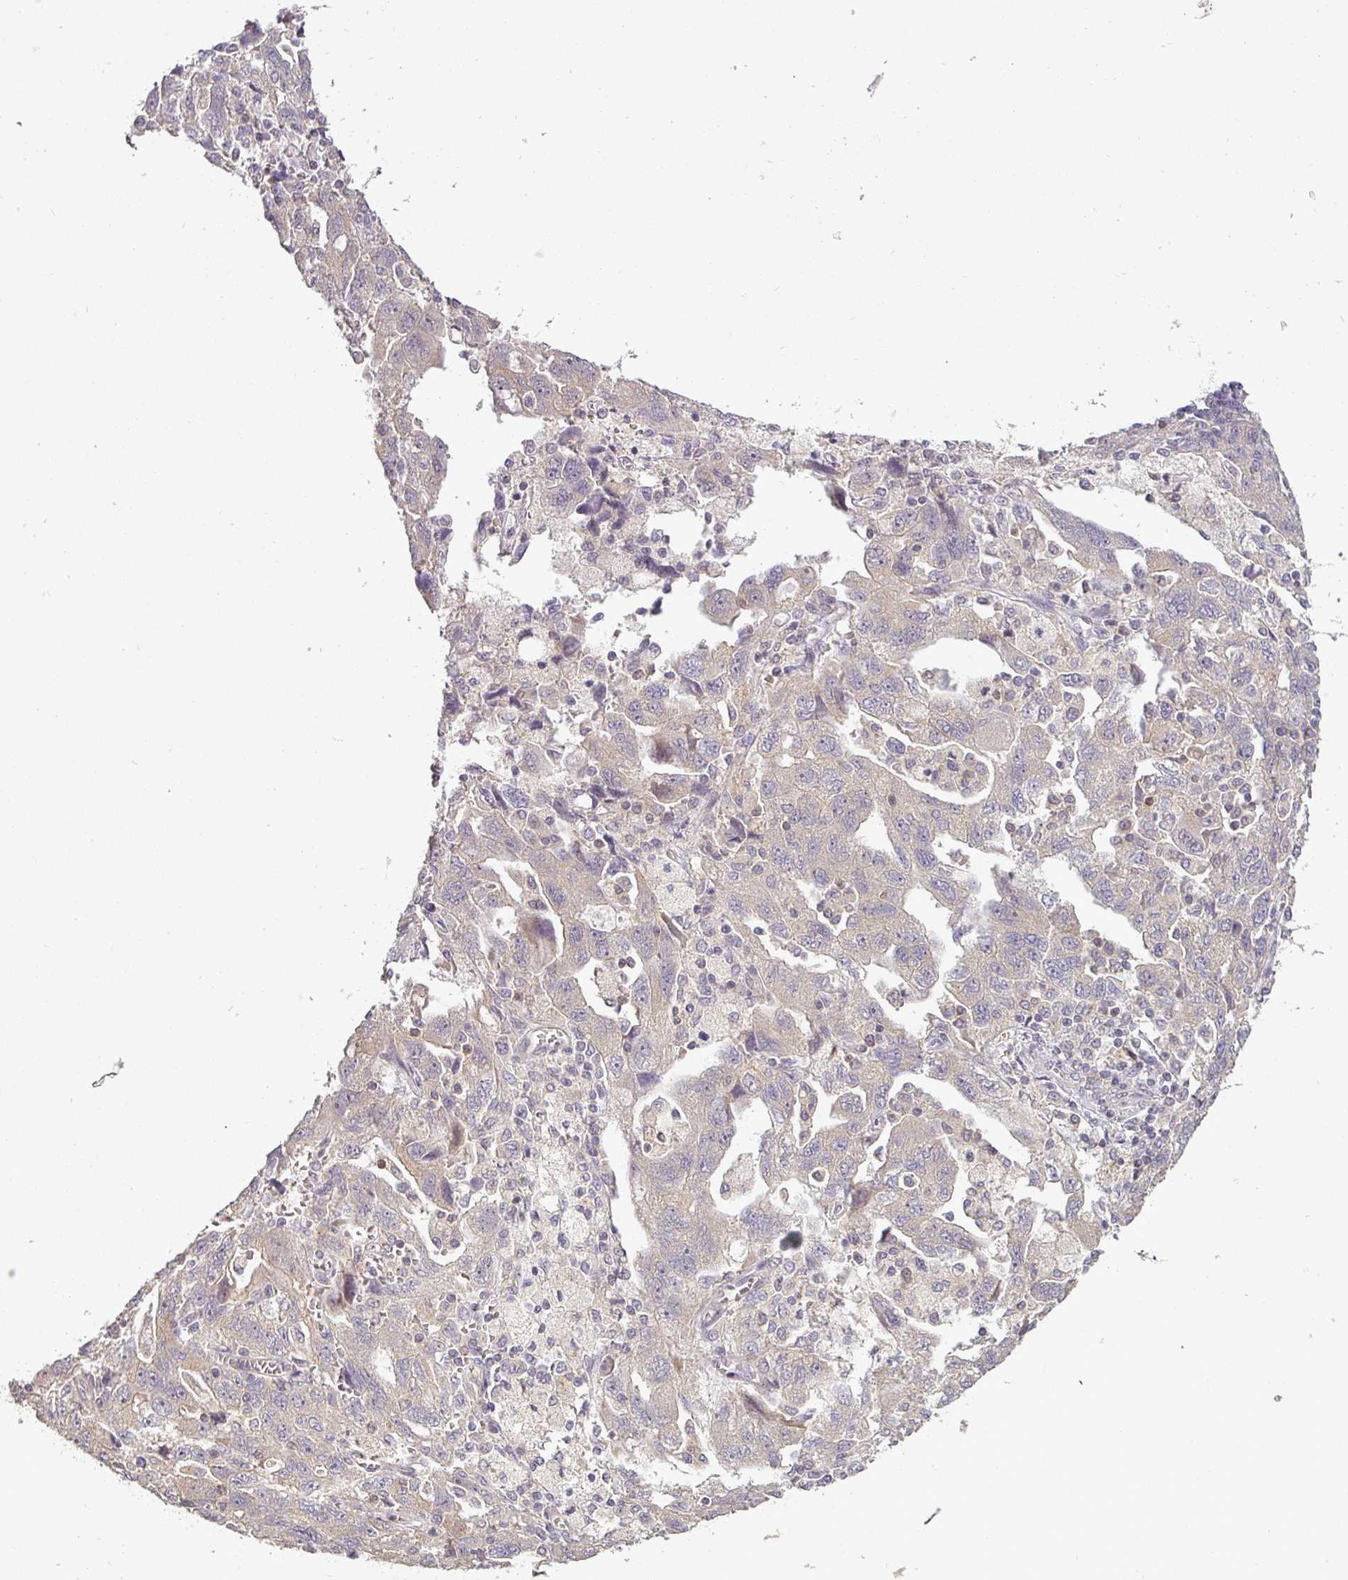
{"staining": {"intensity": "negative", "quantity": "none", "location": "none"}, "tissue": "ovarian cancer", "cell_type": "Tumor cells", "image_type": "cancer", "snomed": [{"axis": "morphology", "description": "Carcinoma, NOS"}, {"axis": "morphology", "description": "Cystadenocarcinoma, serous, NOS"}, {"axis": "topography", "description": "Ovary"}], "caption": "High power microscopy image of an immunohistochemistry (IHC) histopathology image of carcinoma (ovarian), revealing no significant staining in tumor cells. Brightfield microscopy of IHC stained with DAB (3,3'-diaminobenzidine) (brown) and hematoxylin (blue), captured at high magnification.", "gene": "NIN", "patient": {"sex": "female", "age": 69}}